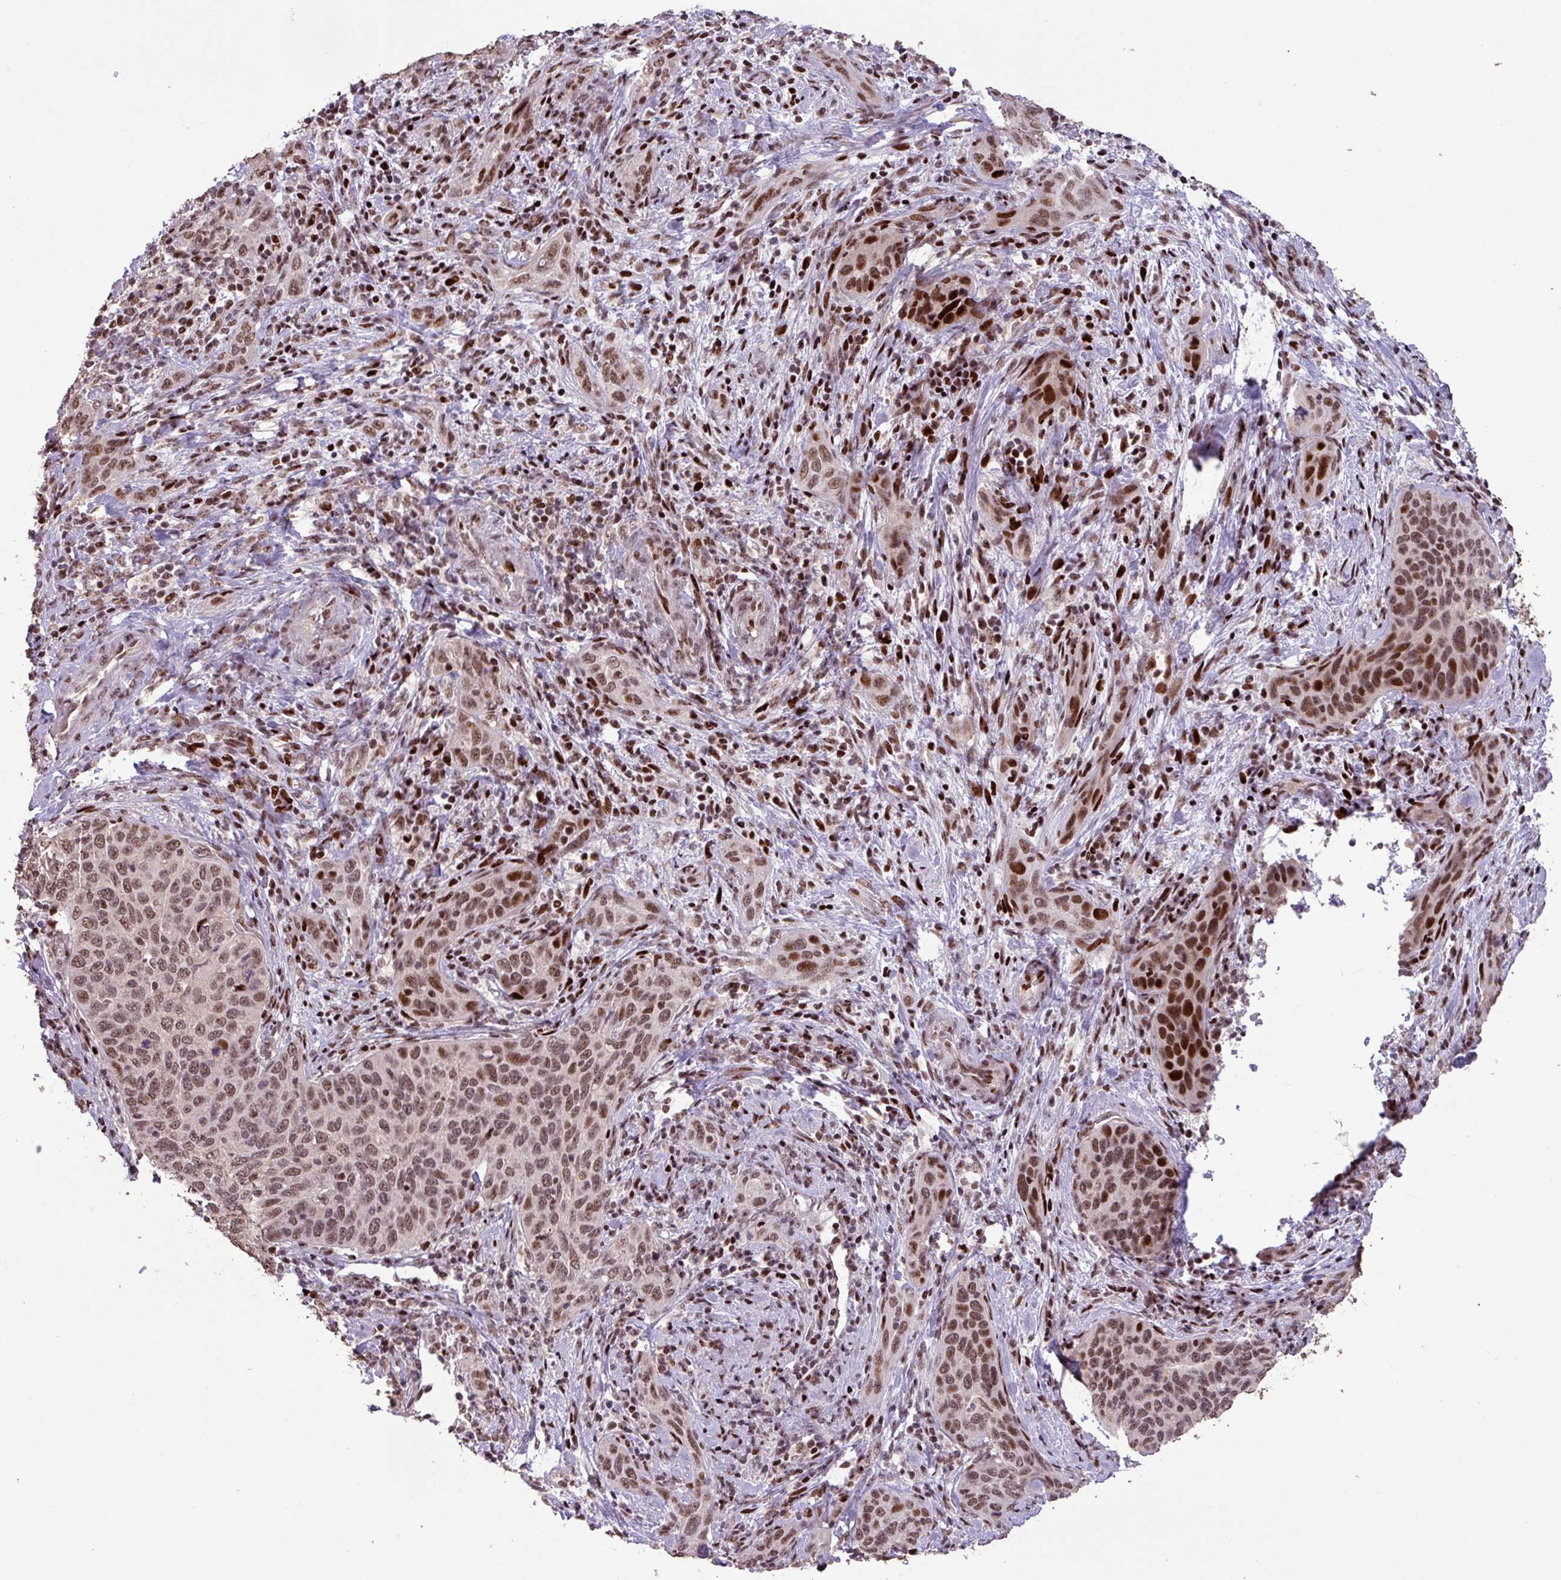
{"staining": {"intensity": "moderate", "quantity": ">75%", "location": "nuclear"}, "tissue": "cervical cancer", "cell_type": "Tumor cells", "image_type": "cancer", "snomed": [{"axis": "morphology", "description": "Squamous cell carcinoma, NOS"}, {"axis": "topography", "description": "Cervix"}], "caption": "The image displays a brown stain indicating the presence of a protein in the nuclear of tumor cells in squamous cell carcinoma (cervical).", "gene": "ZNF709", "patient": {"sex": "female", "age": 60}}